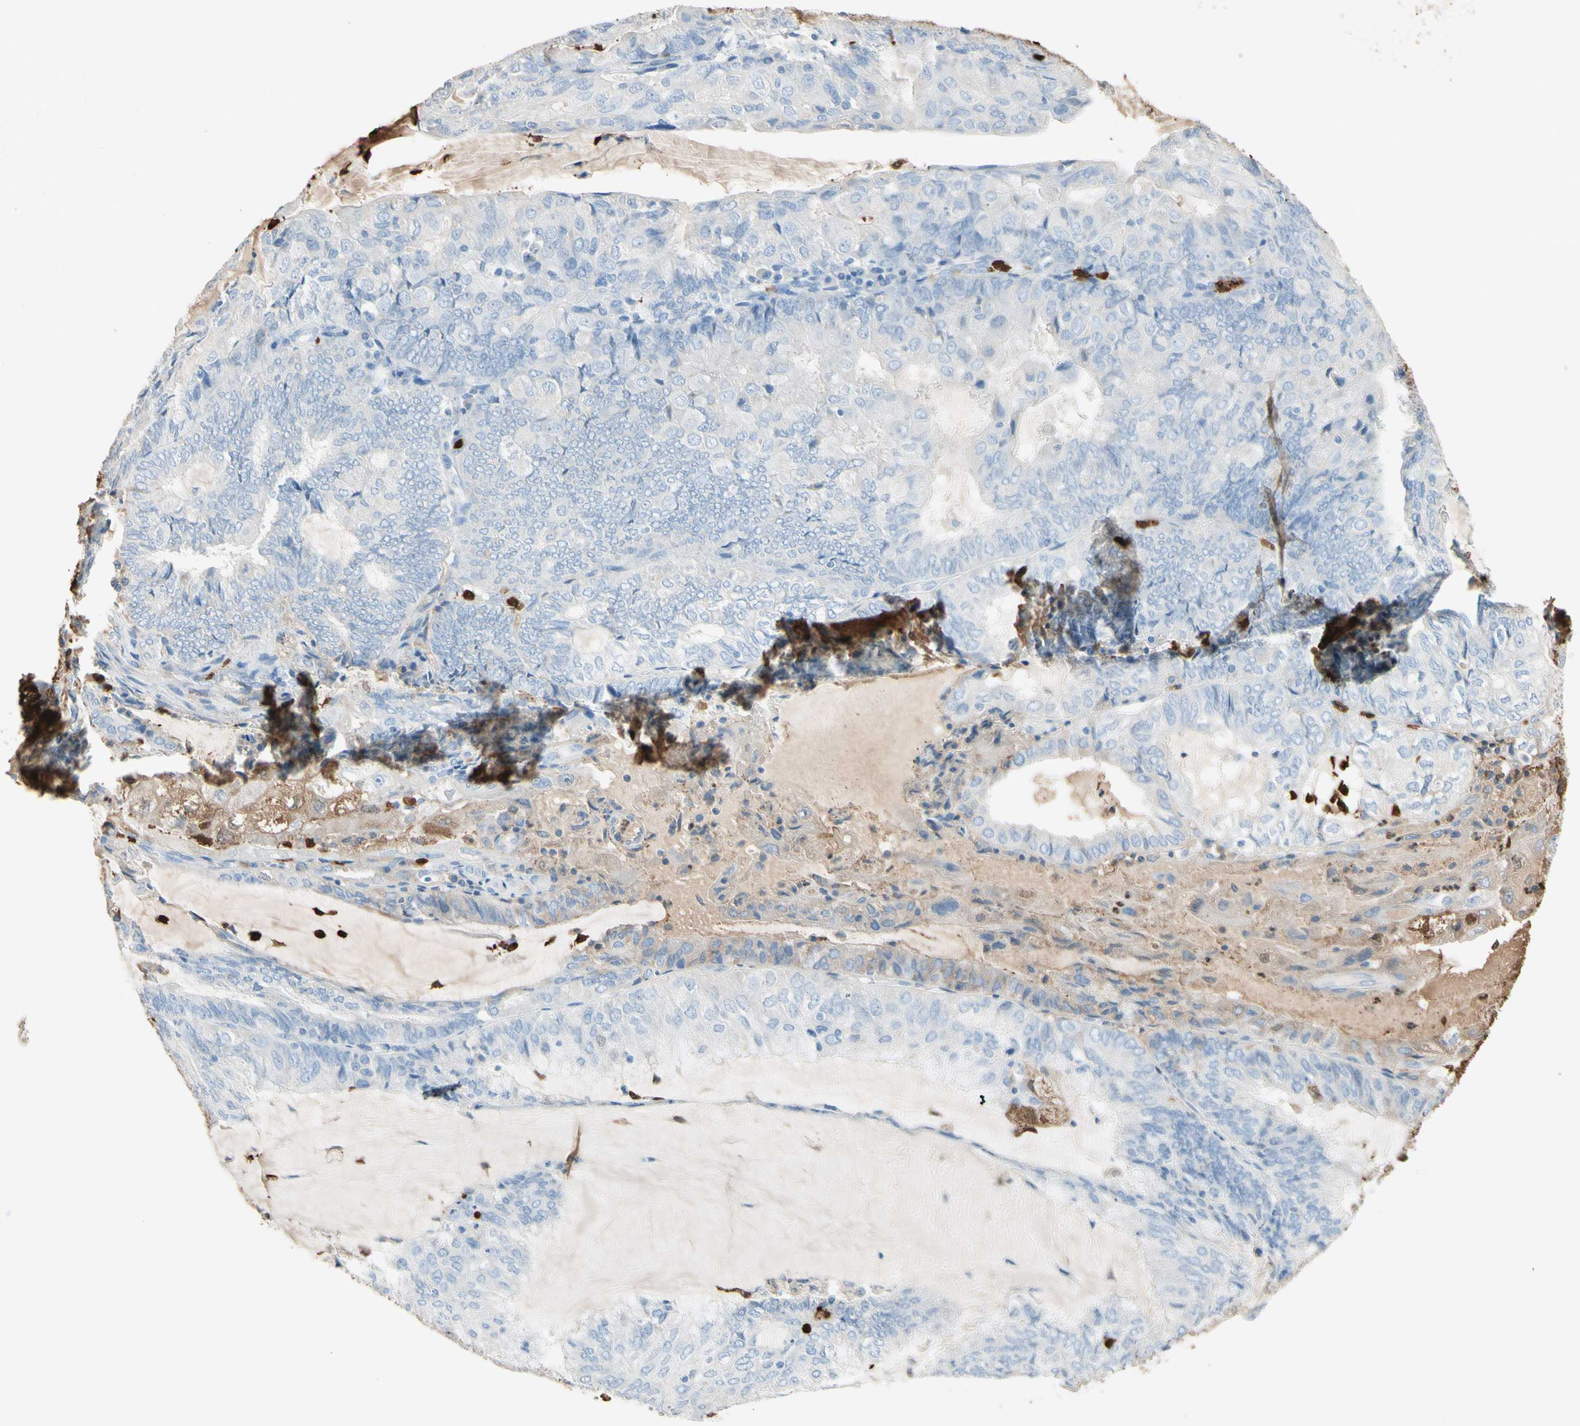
{"staining": {"intensity": "negative", "quantity": "none", "location": "none"}, "tissue": "endometrial cancer", "cell_type": "Tumor cells", "image_type": "cancer", "snomed": [{"axis": "morphology", "description": "Adenocarcinoma, NOS"}, {"axis": "topography", "description": "Endometrium"}], "caption": "Immunohistochemical staining of human endometrial cancer (adenocarcinoma) exhibits no significant positivity in tumor cells.", "gene": "NFKBIZ", "patient": {"sex": "female", "age": 81}}